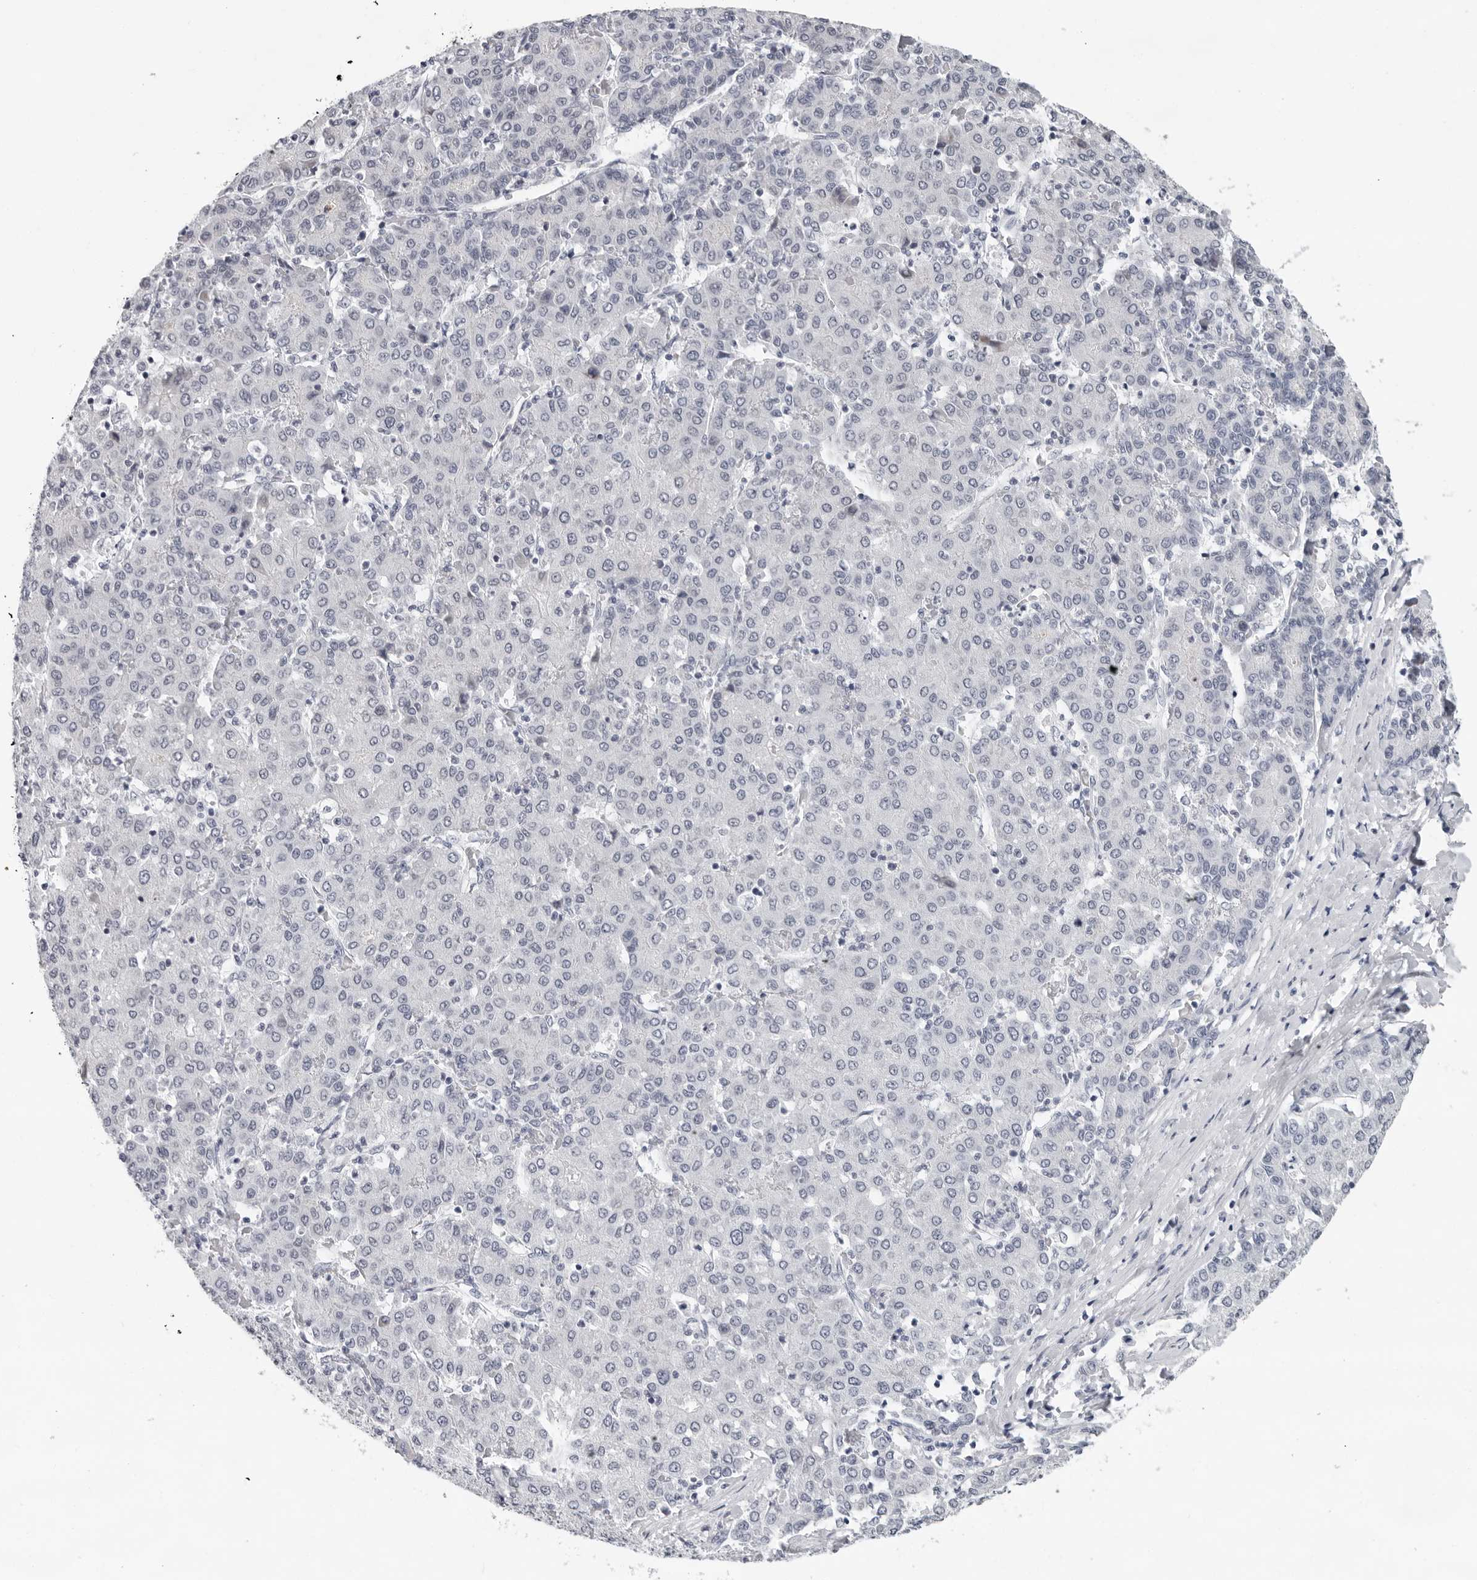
{"staining": {"intensity": "negative", "quantity": "none", "location": "none"}, "tissue": "liver cancer", "cell_type": "Tumor cells", "image_type": "cancer", "snomed": [{"axis": "morphology", "description": "Carcinoma, Hepatocellular, NOS"}, {"axis": "topography", "description": "Liver"}], "caption": "This is a image of immunohistochemistry (IHC) staining of liver hepatocellular carcinoma, which shows no positivity in tumor cells.", "gene": "CCDC28B", "patient": {"sex": "male", "age": 65}}